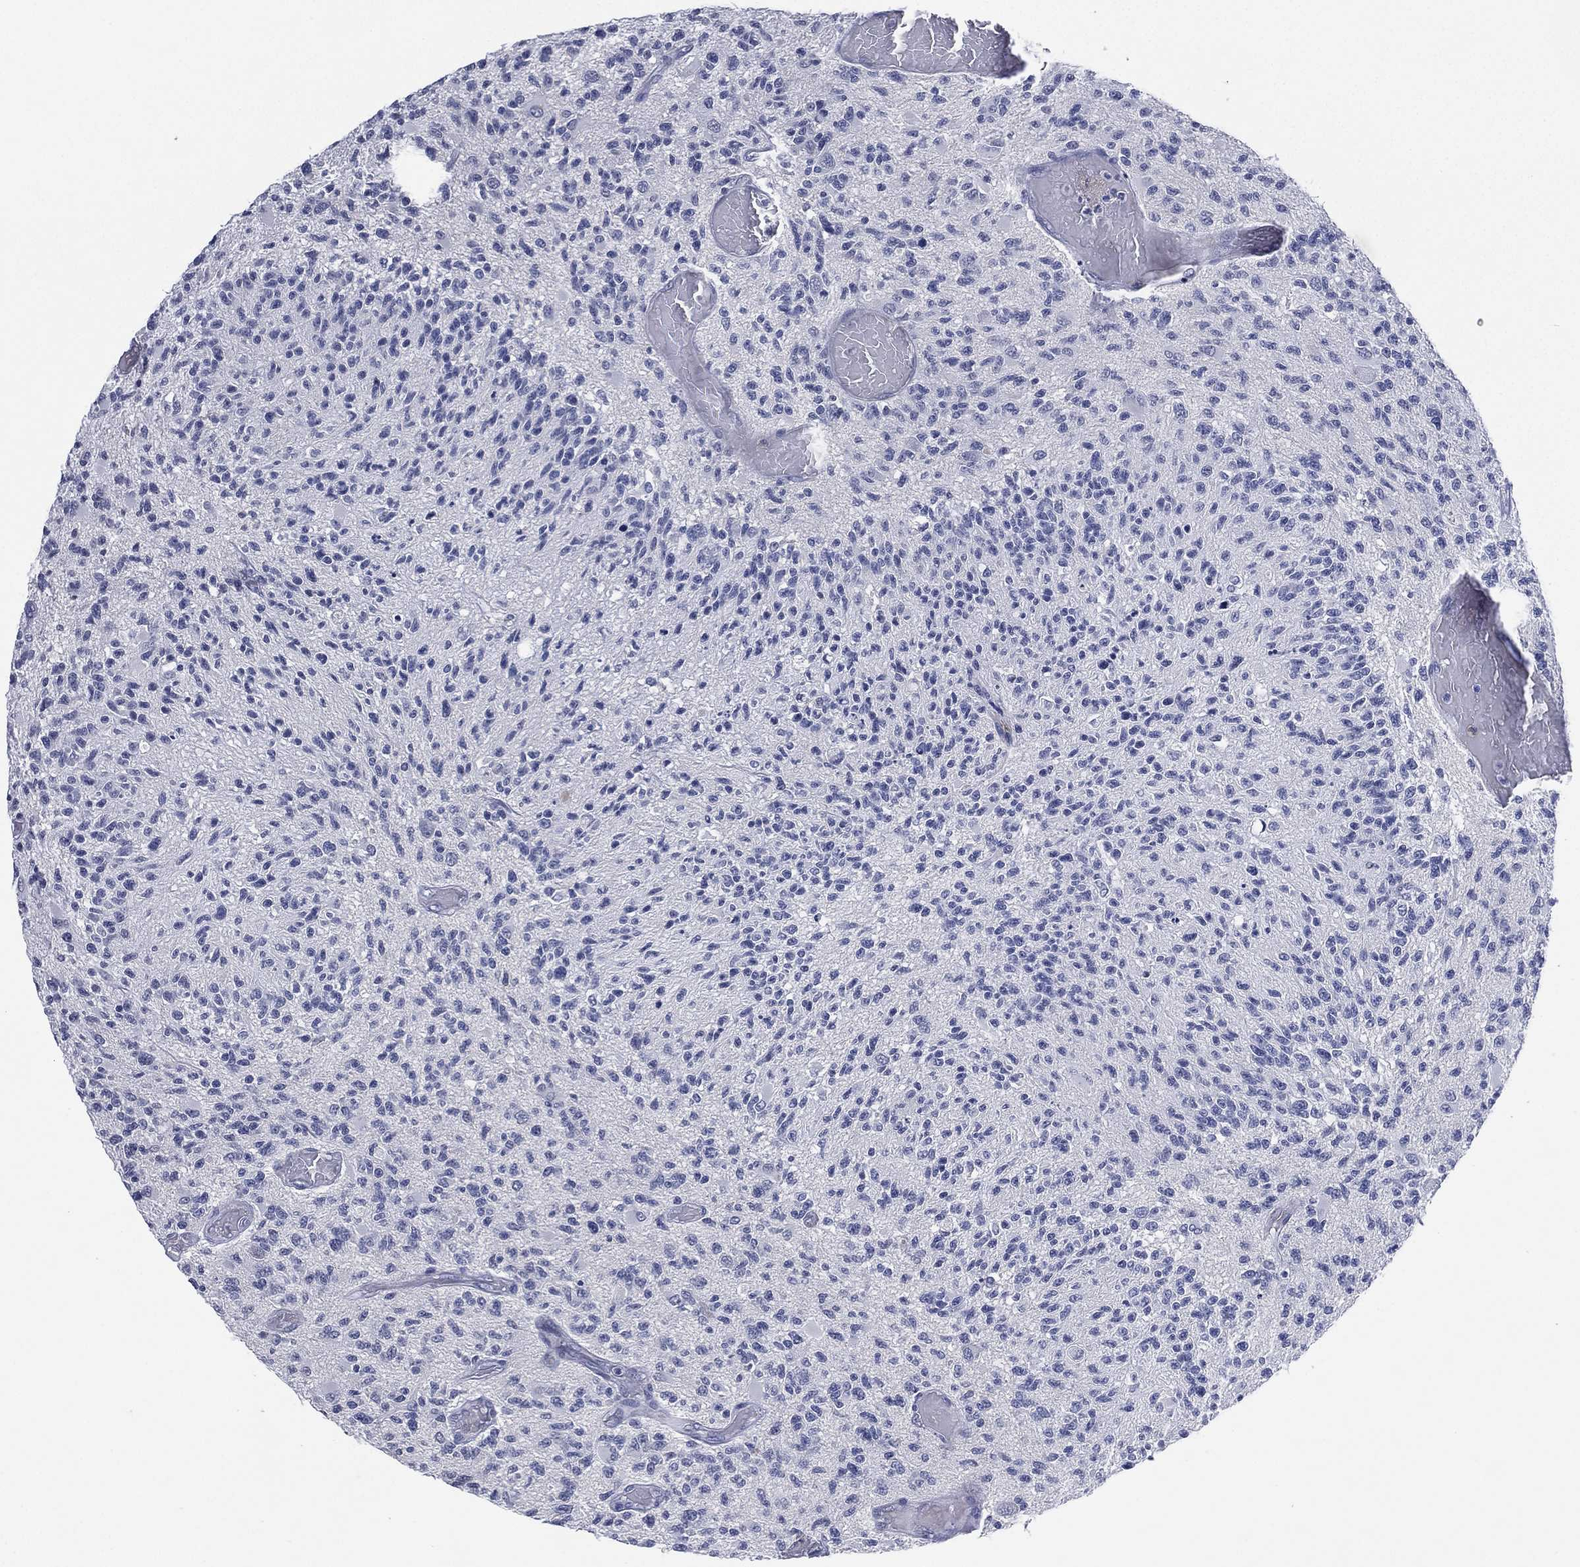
{"staining": {"intensity": "negative", "quantity": "none", "location": "none"}, "tissue": "glioma", "cell_type": "Tumor cells", "image_type": "cancer", "snomed": [{"axis": "morphology", "description": "Glioma, malignant, High grade"}, {"axis": "topography", "description": "Brain"}], "caption": "IHC histopathology image of neoplastic tissue: human glioma stained with DAB (3,3'-diaminobenzidine) shows no significant protein positivity in tumor cells.", "gene": "KRT35", "patient": {"sex": "female", "age": 63}}